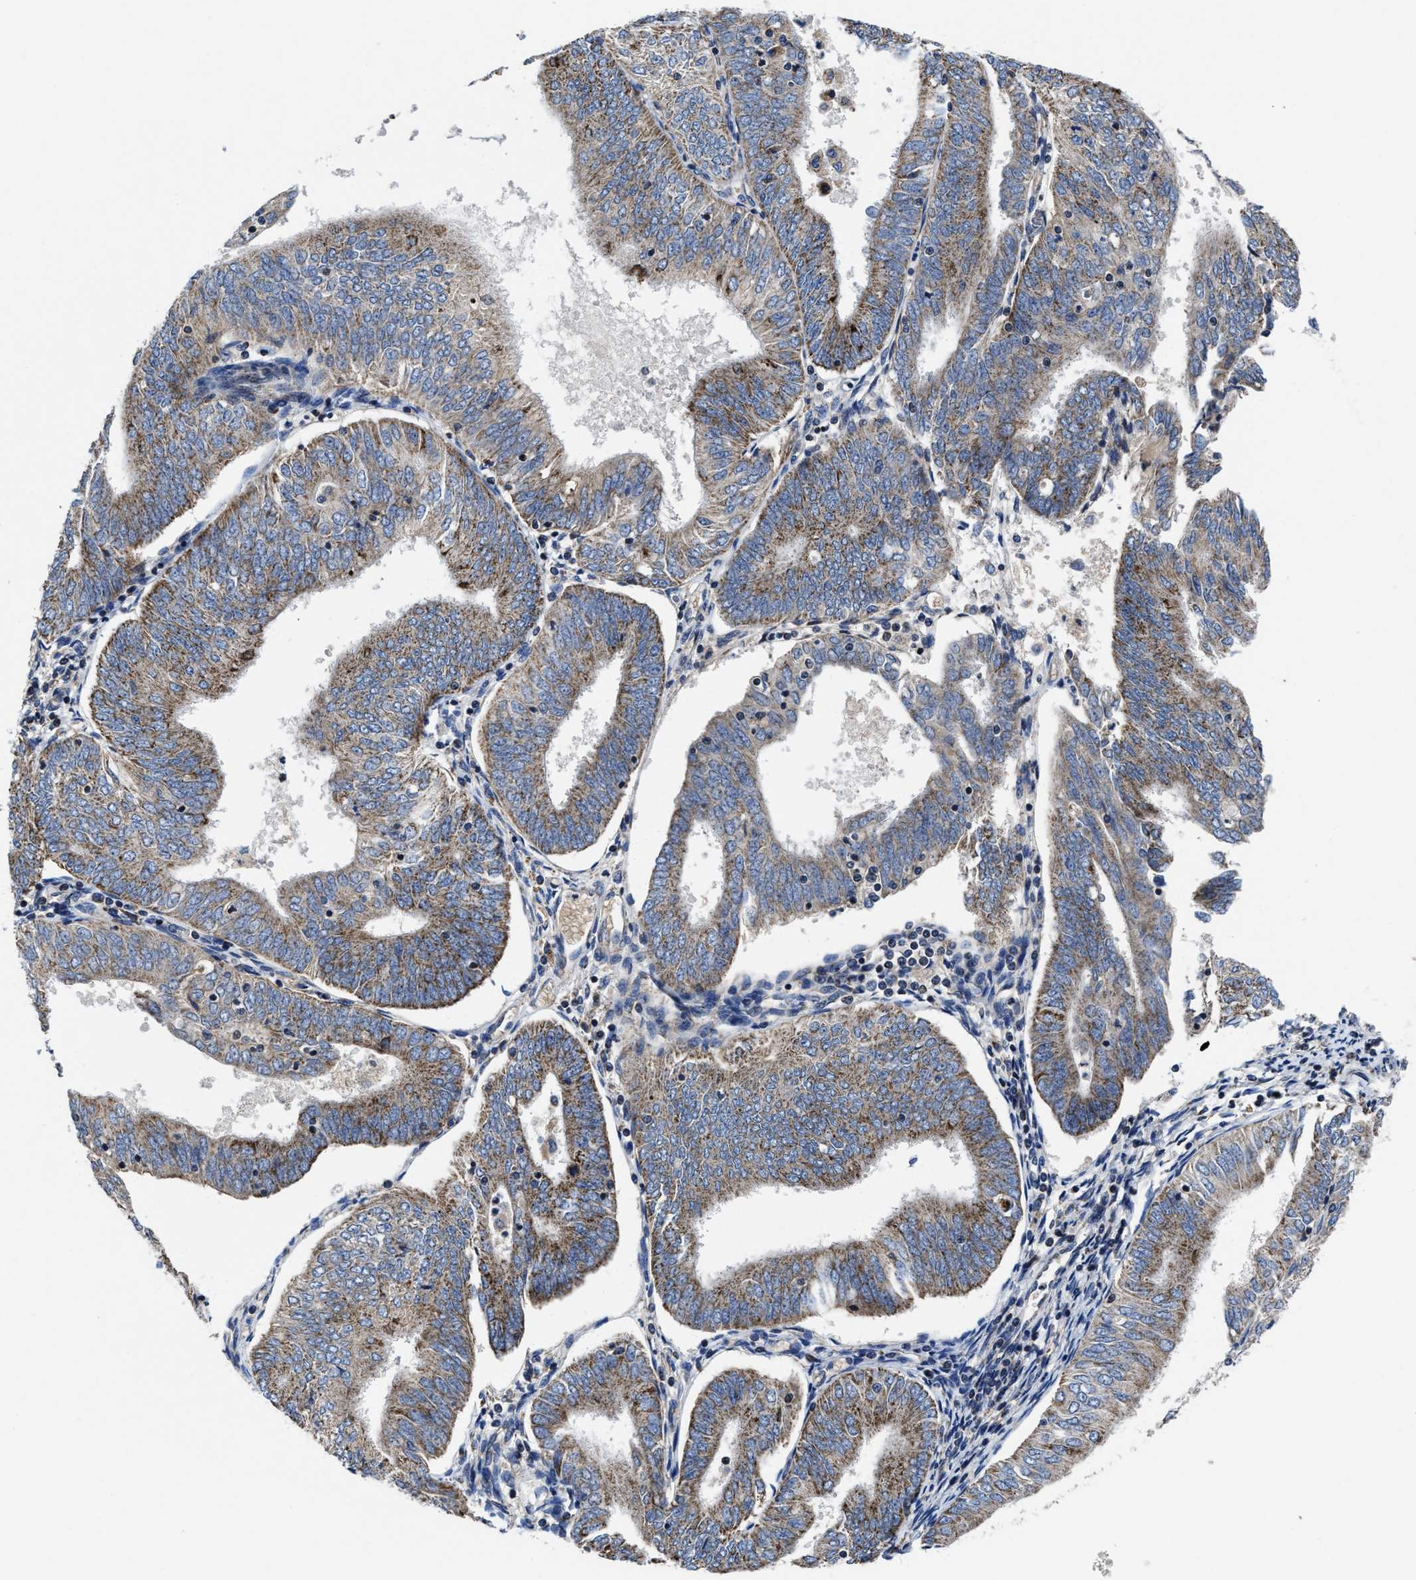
{"staining": {"intensity": "moderate", "quantity": ">75%", "location": "cytoplasmic/membranous"}, "tissue": "endometrial cancer", "cell_type": "Tumor cells", "image_type": "cancer", "snomed": [{"axis": "morphology", "description": "Adenocarcinoma, NOS"}, {"axis": "topography", "description": "Endometrium"}], "caption": "A high-resolution micrograph shows immunohistochemistry staining of endometrial cancer (adenocarcinoma), which shows moderate cytoplasmic/membranous staining in about >75% of tumor cells. The staining was performed using DAB (3,3'-diaminobenzidine), with brown indicating positive protein expression. Nuclei are stained blue with hematoxylin.", "gene": "CACNA1D", "patient": {"sex": "female", "age": 58}}